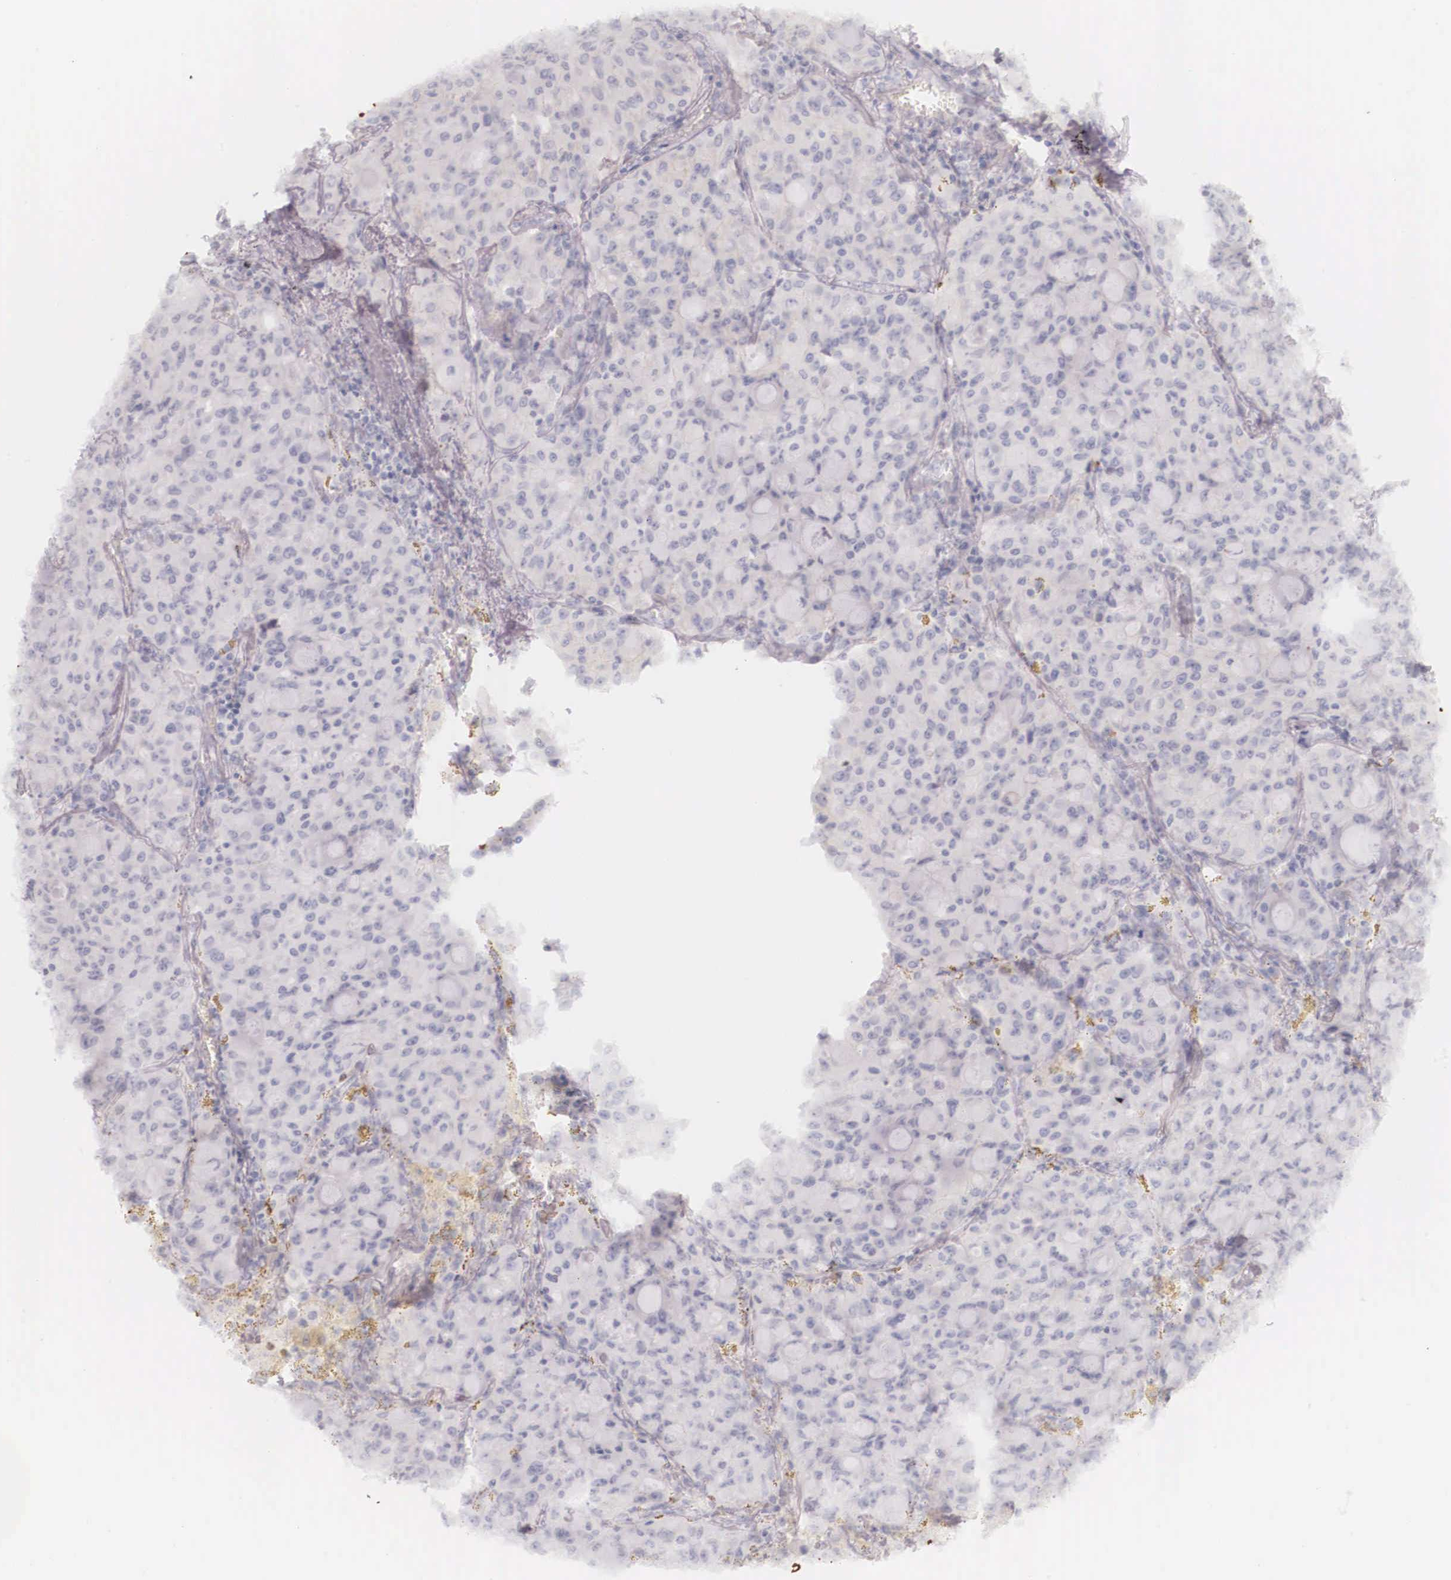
{"staining": {"intensity": "negative", "quantity": "none", "location": "none"}, "tissue": "lung cancer", "cell_type": "Tumor cells", "image_type": "cancer", "snomed": [{"axis": "morphology", "description": "Adenocarcinoma, NOS"}, {"axis": "topography", "description": "Lung"}], "caption": "This is an IHC histopathology image of adenocarcinoma (lung). There is no expression in tumor cells.", "gene": "KRT14", "patient": {"sex": "female", "age": 44}}